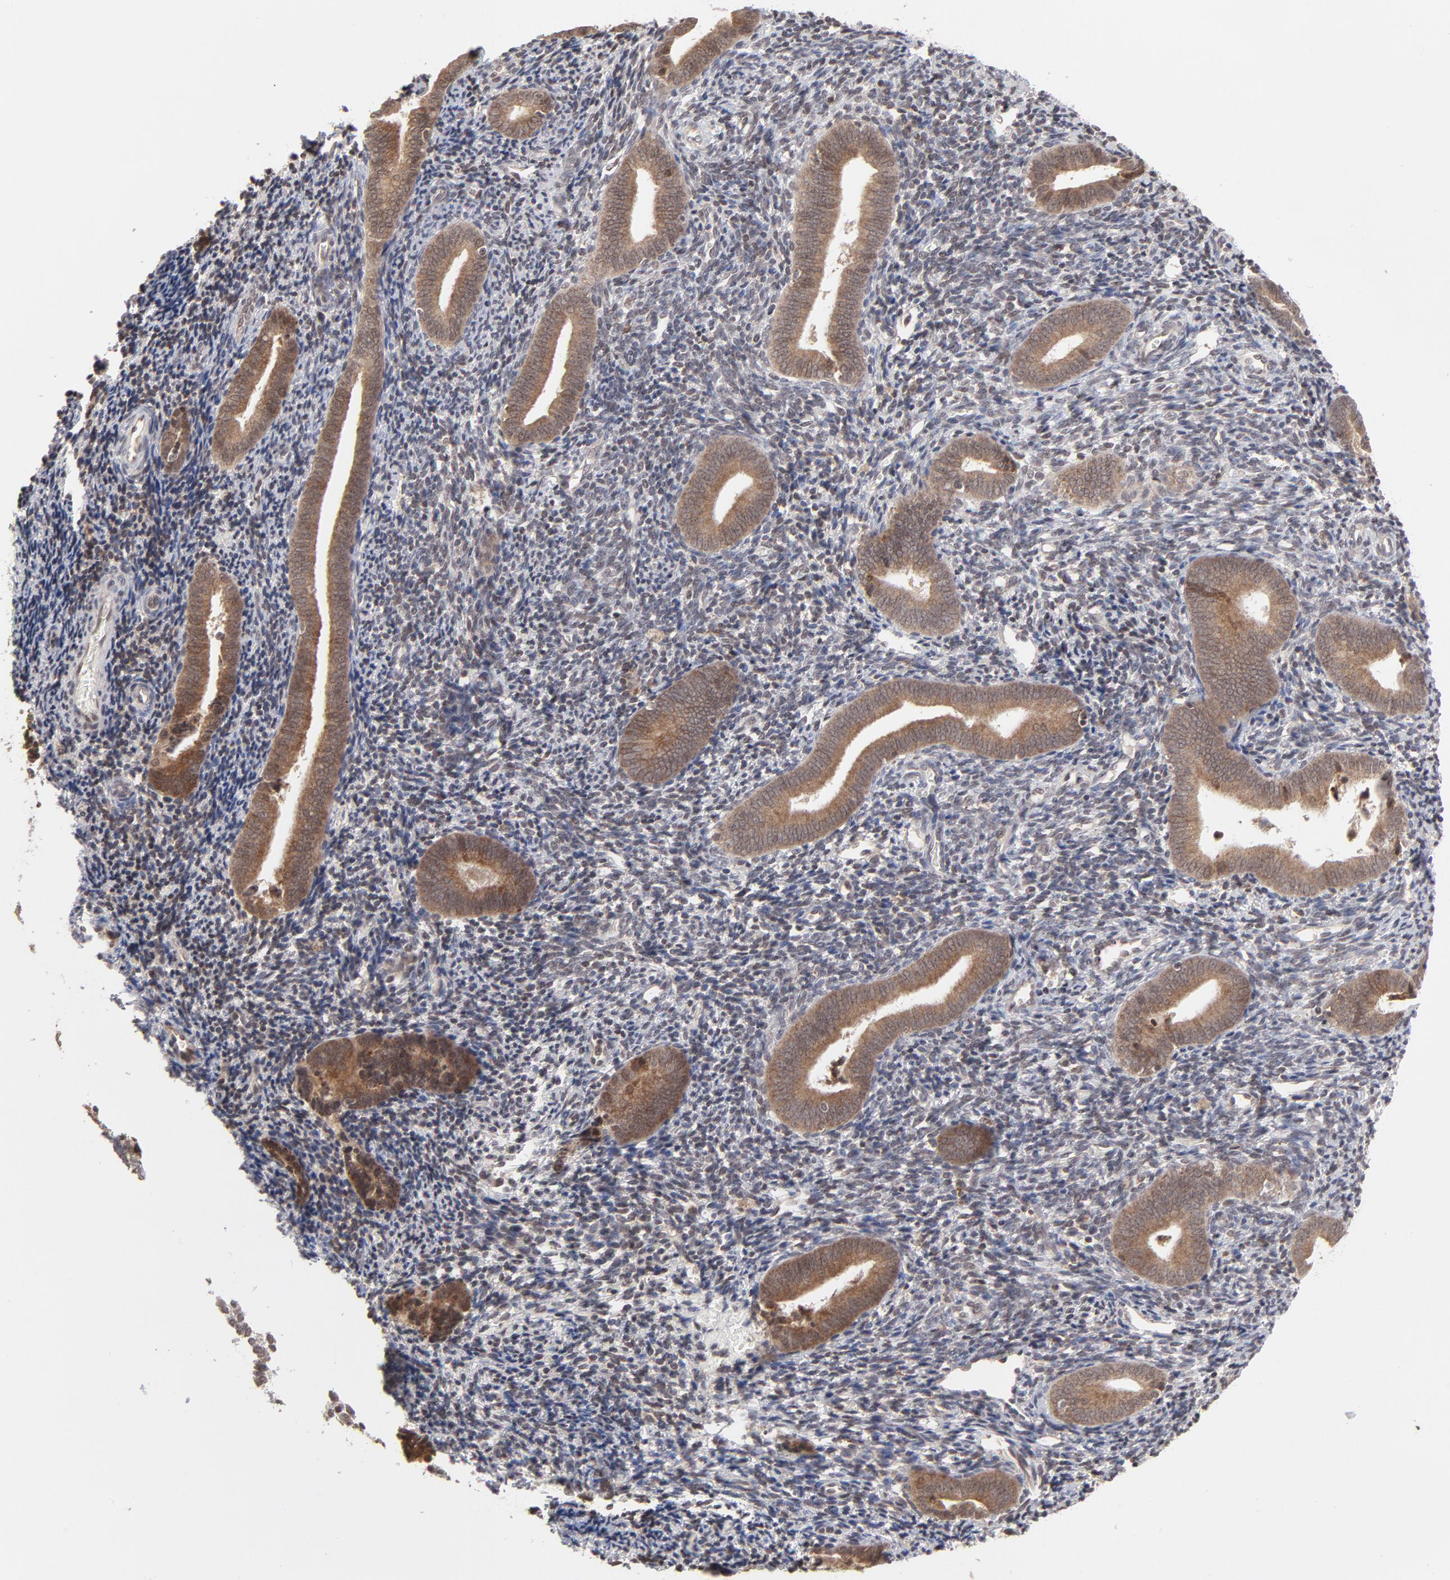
{"staining": {"intensity": "weak", "quantity": "25%-75%", "location": "nuclear"}, "tissue": "endometrium", "cell_type": "Cells in endometrial stroma", "image_type": "normal", "snomed": [{"axis": "morphology", "description": "Normal tissue, NOS"}, {"axis": "topography", "description": "Uterus"}, {"axis": "topography", "description": "Endometrium"}], "caption": "This micrograph displays immunohistochemistry (IHC) staining of benign endometrium, with low weak nuclear expression in about 25%-75% of cells in endometrial stroma.", "gene": "ARIH1", "patient": {"sex": "female", "age": 33}}